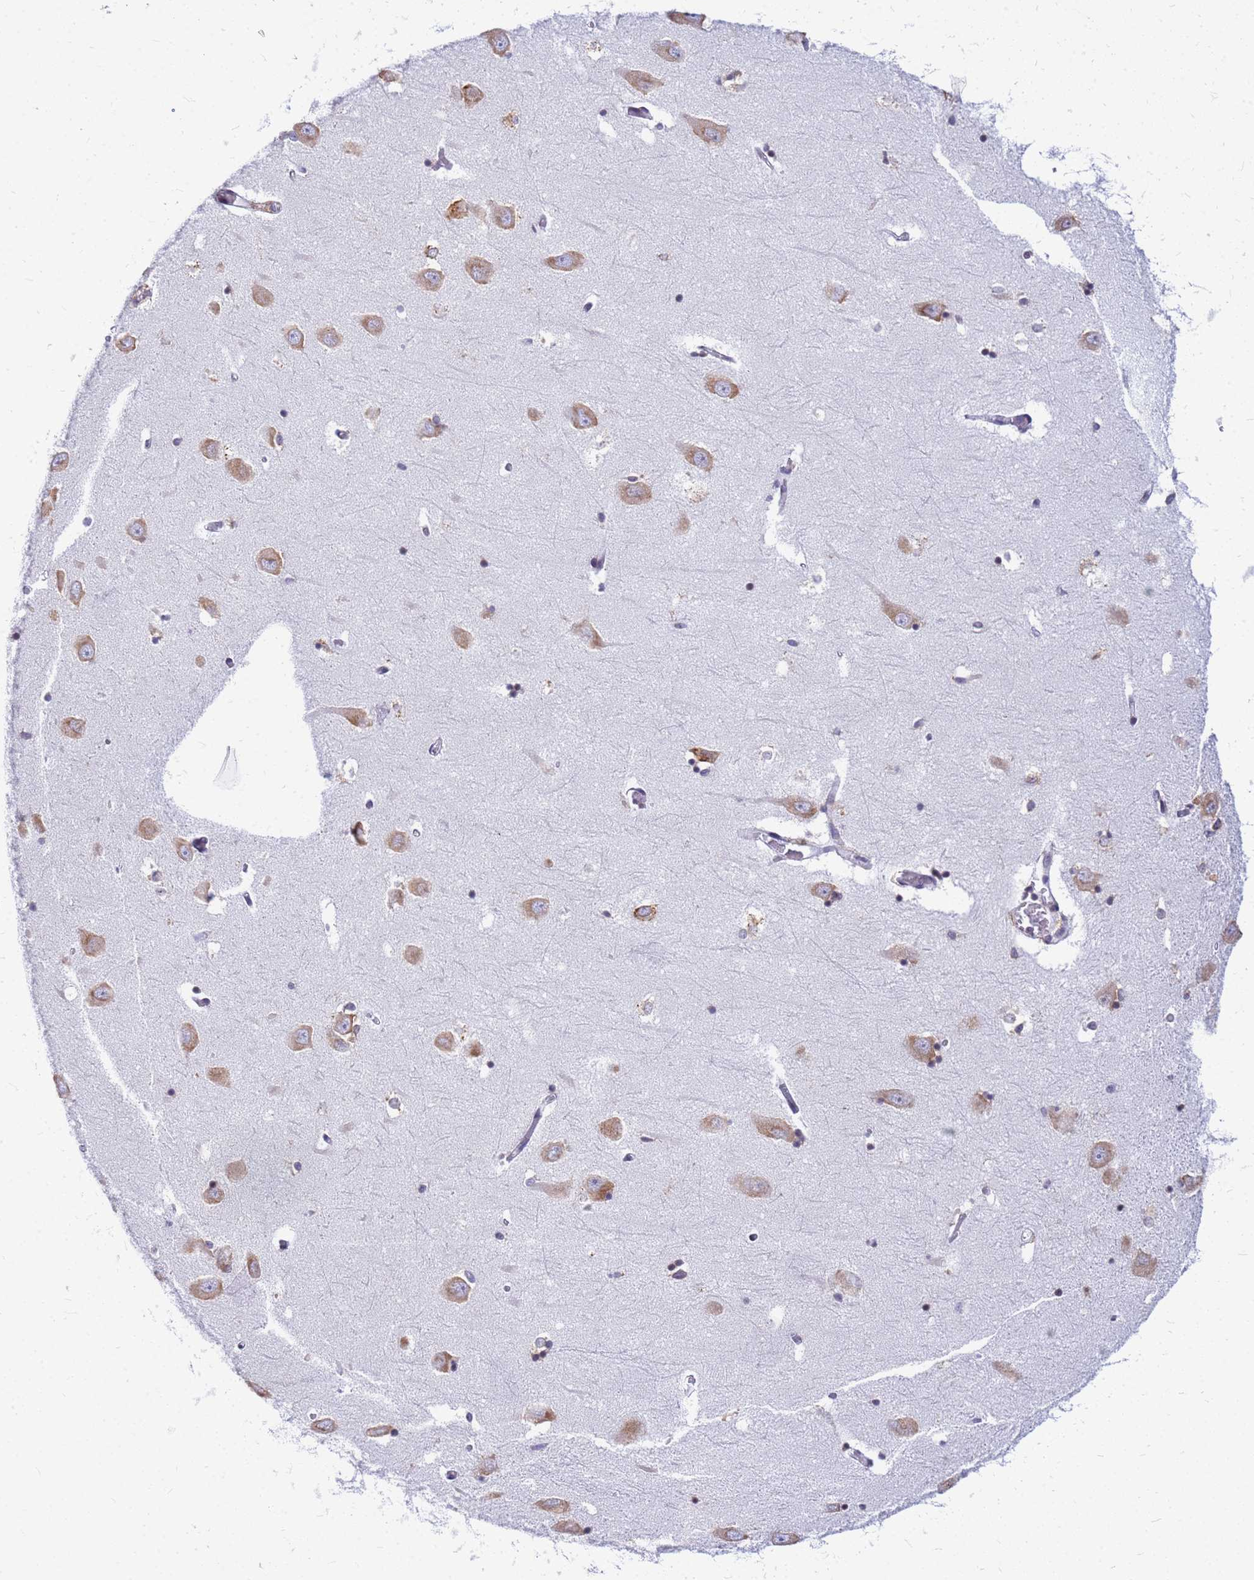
{"staining": {"intensity": "moderate", "quantity": "<25%", "location": "cytoplasmic/membranous"}, "tissue": "hippocampus", "cell_type": "Glial cells", "image_type": "normal", "snomed": [{"axis": "morphology", "description": "Normal tissue, NOS"}, {"axis": "topography", "description": "Hippocampus"}], "caption": "Immunohistochemical staining of unremarkable hippocampus reveals moderate cytoplasmic/membranous protein expression in about <25% of glial cells.", "gene": "SSR4", "patient": {"sex": "male", "age": 70}}